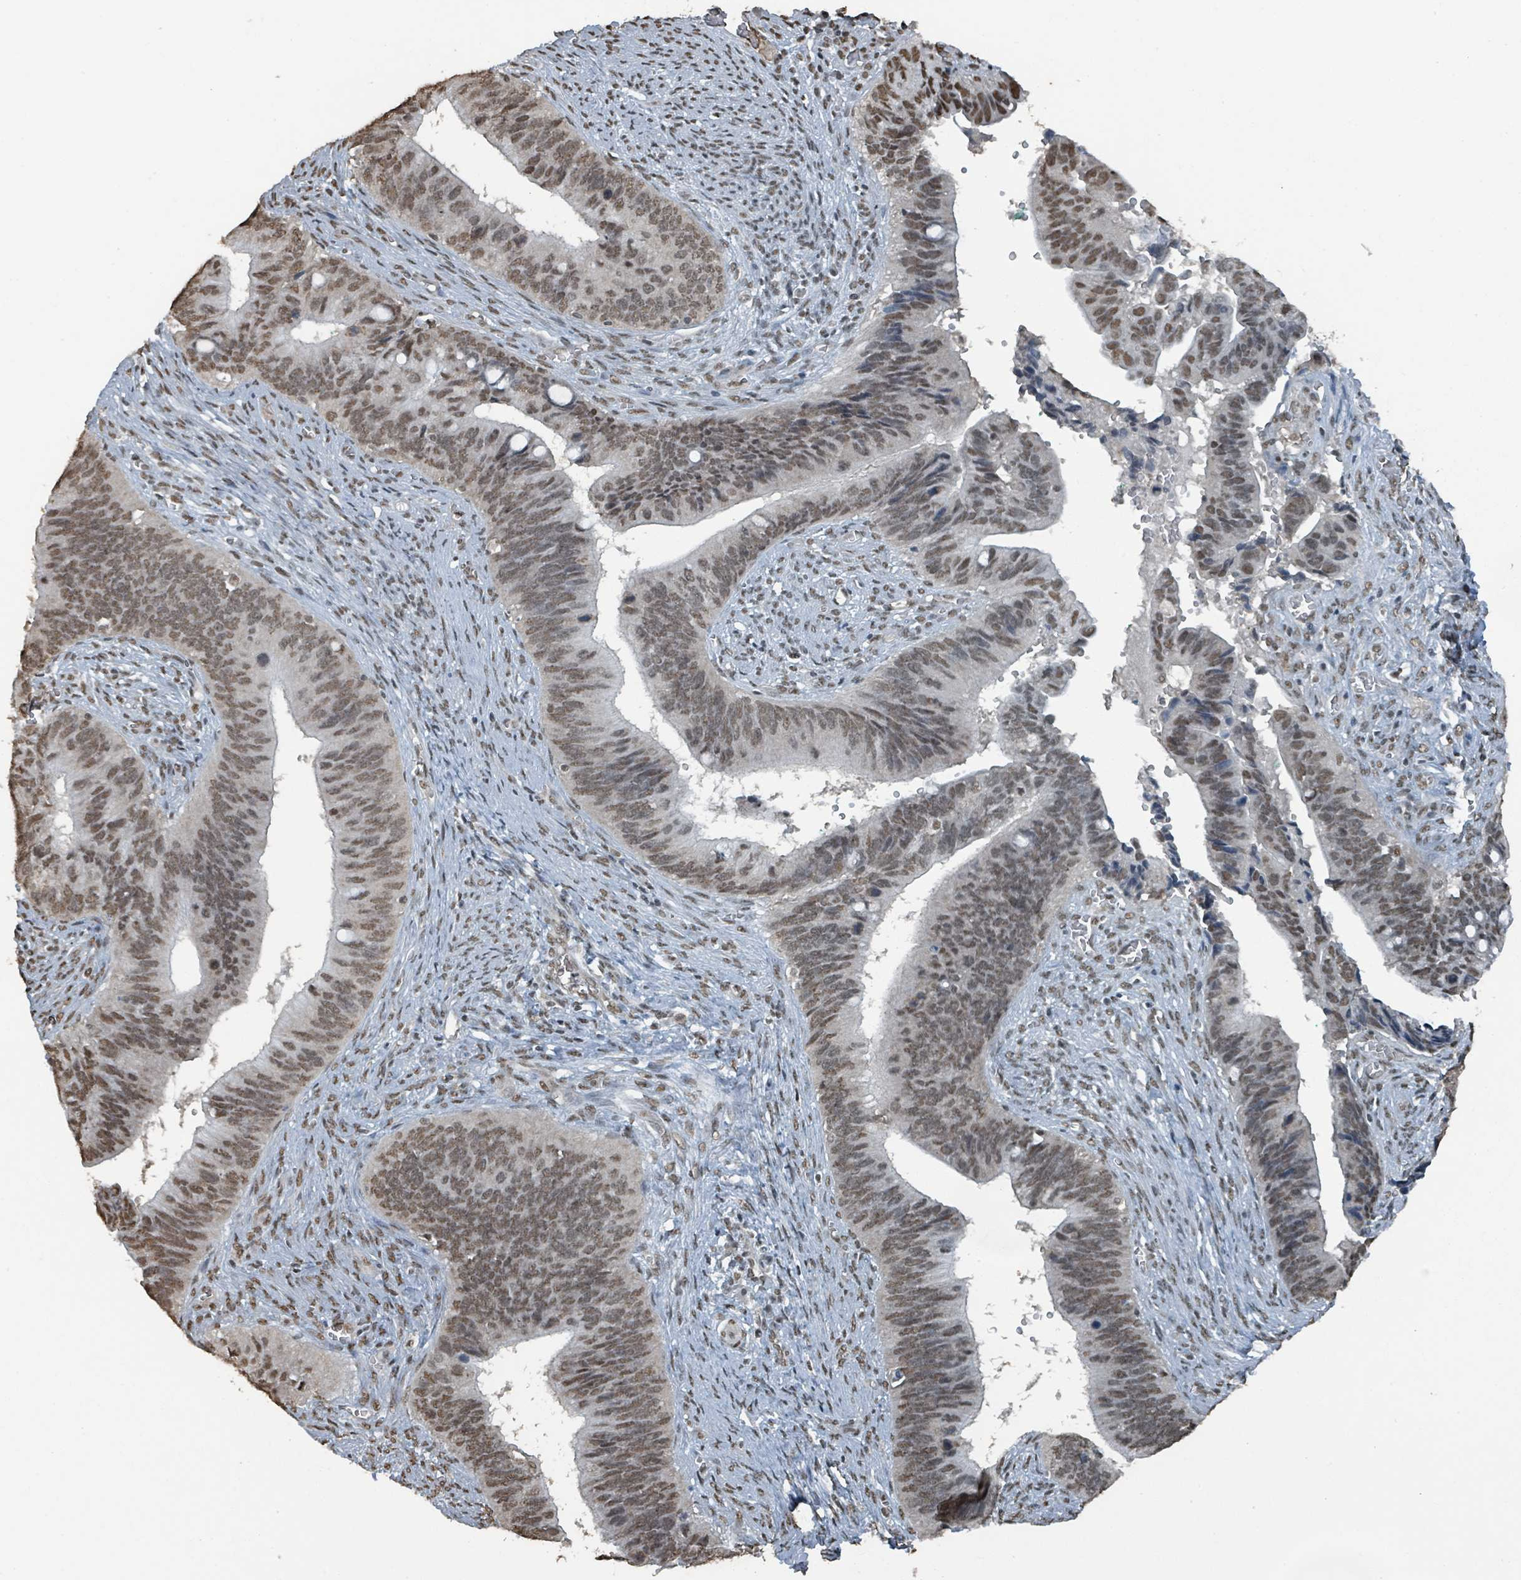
{"staining": {"intensity": "moderate", "quantity": ">75%", "location": "nuclear"}, "tissue": "cervical cancer", "cell_type": "Tumor cells", "image_type": "cancer", "snomed": [{"axis": "morphology", "description": "Adenocarcinoma, NOS"}, {"axis": "topography", "description": "Cervix"}], "caption": "The photomicrograph demonstrates staining of cervical cancer, revealing moderate nuclear protein staining (brown color) within tumor cells.", "gene": "PHIP", "patient": {"sex": "female", "age": 42}}